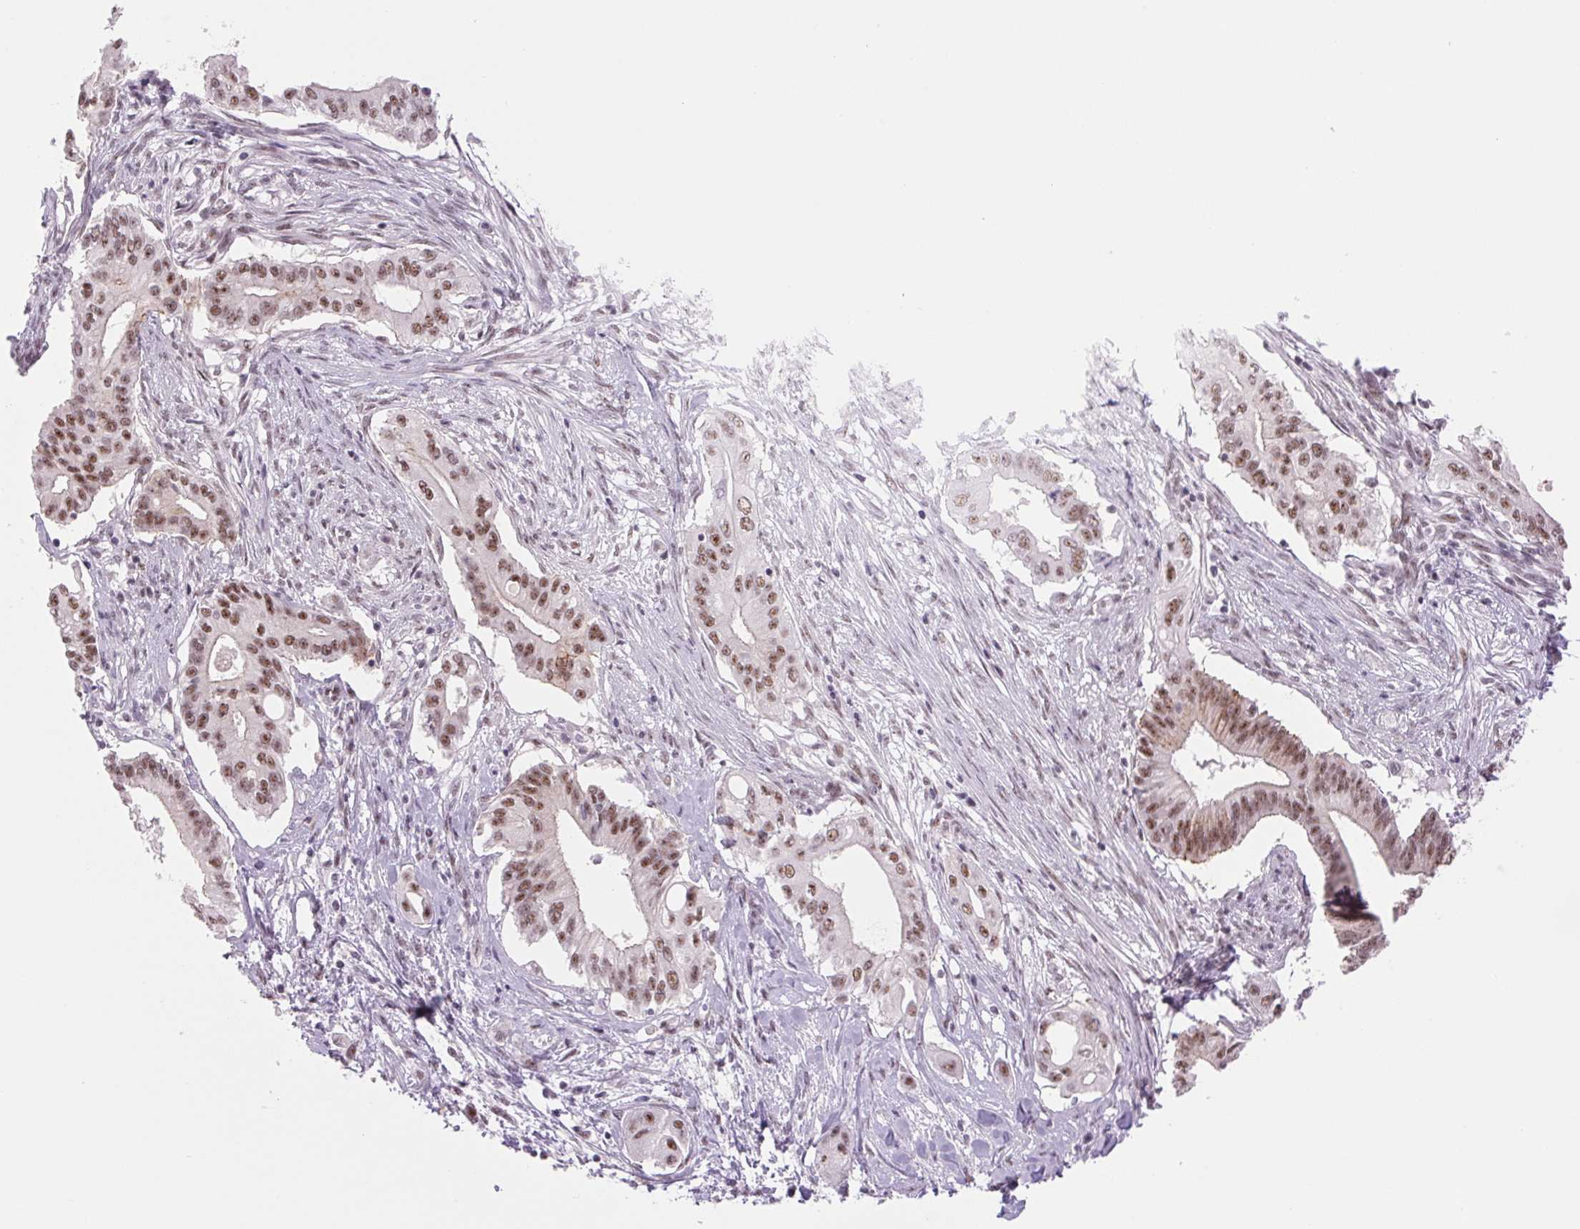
{"staining": {"intensity": "moderate", "quantity": ">75%", "location": "nuclear"}, "tissue": "pancreatic cancer", "cell_type": "Tumor cells", "image_type": "cancer", "snomed": [{"axis": "morphology", "description": "Adenocarcinoma, NOS"}, {"axis": "topography", "description": "Pancreas"}], "caption": "Immunohistochemistry (IHC) micrograph of neoplastic tissue: pancreatic adenocarcinoma stained using immunohistochemistry exhibits medium levels of moderate protein expression localized specifically in the nuclear of tumor cells, appearing as a nuclear brown color.", "gene": "ZC3H14", "patient": {"sex": "female", "age": 68}}